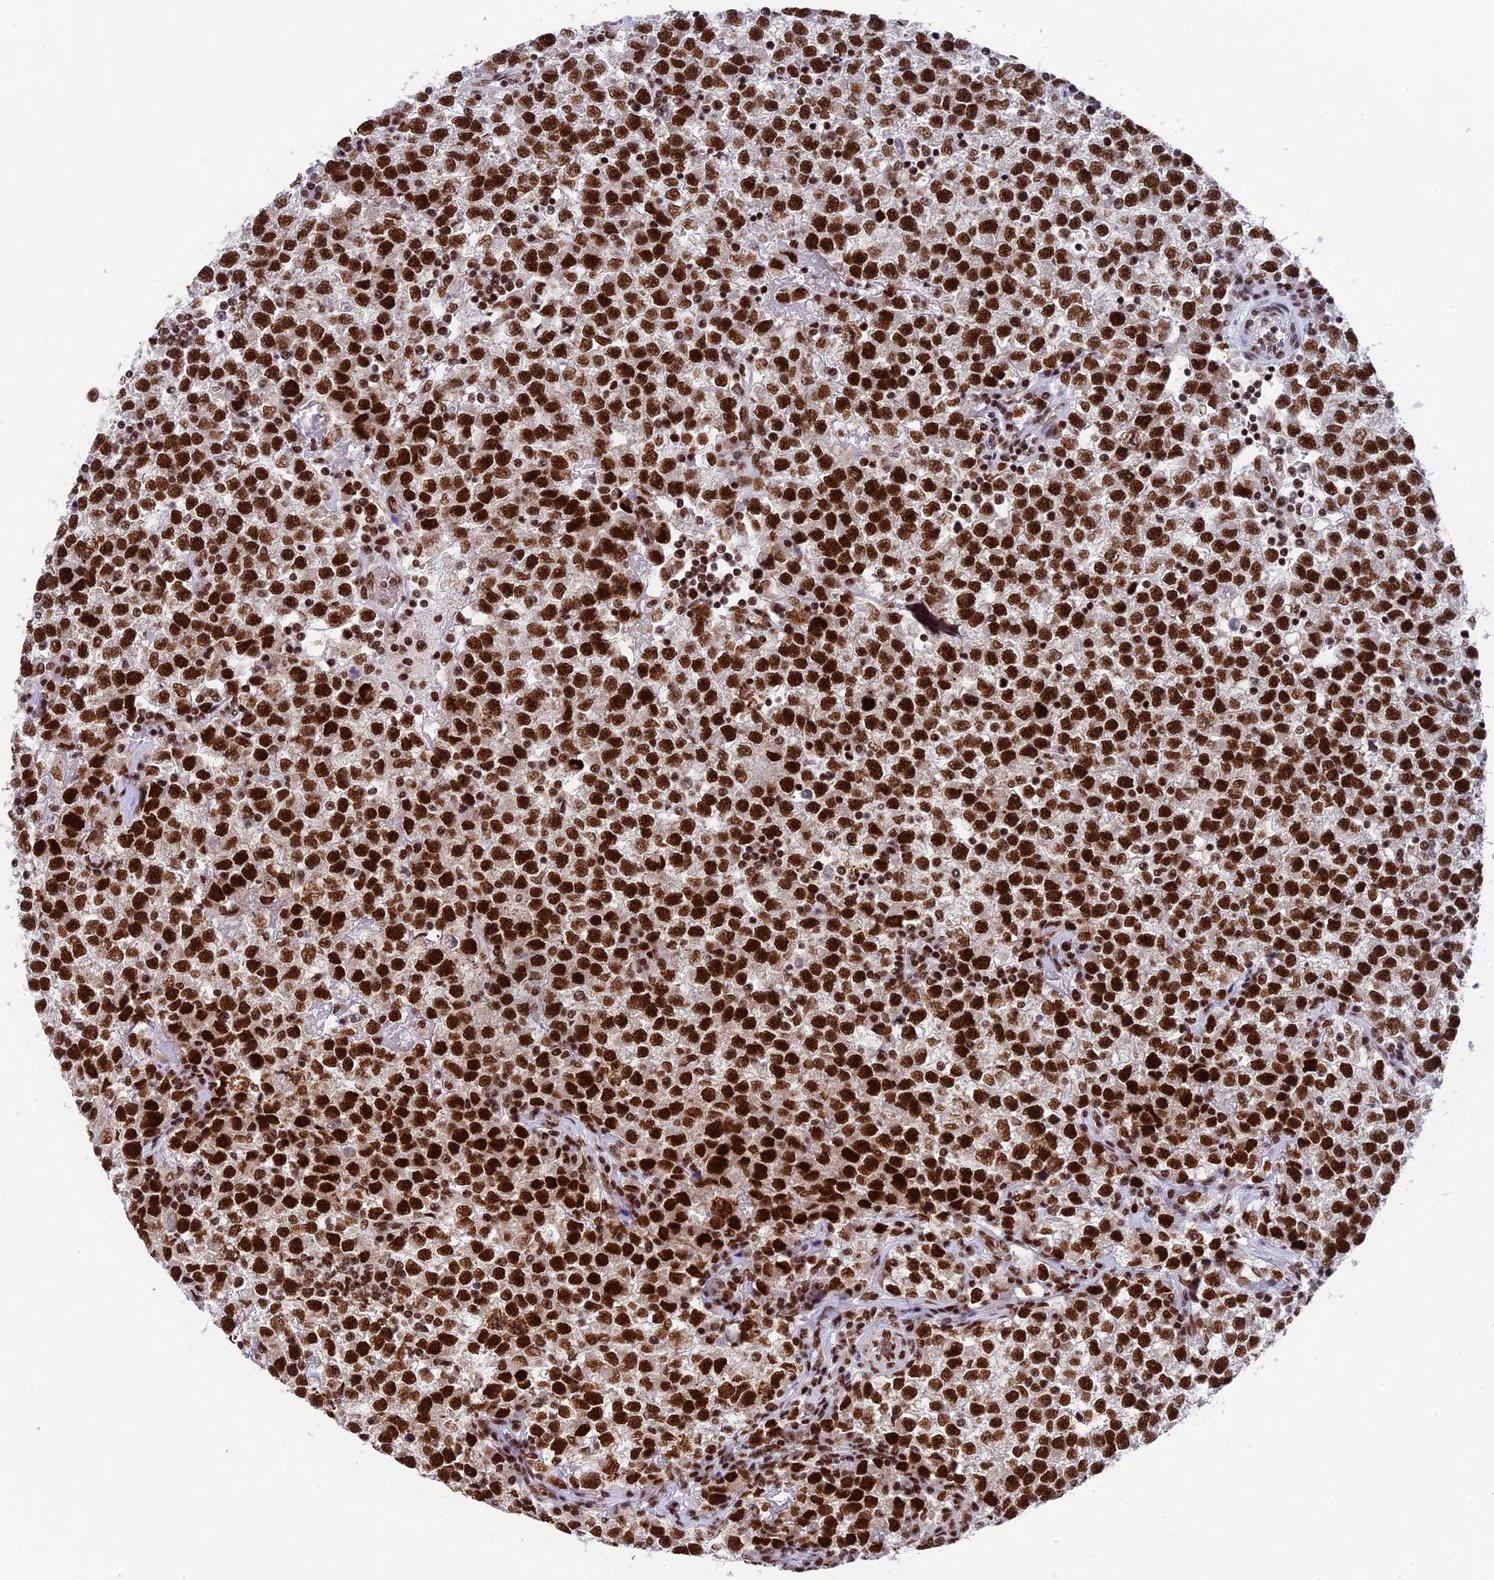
{"staining": {"intensity": "strong", "quantity": ">75%", "location": "nuclear"}, "tissue": "testis cancer", "cell_type": "Tumor cells", "image_type": "cancer", "snomed": [{"axis": "morphology", "description": "Seminoma, NOS"}, {"axis": "topography", "description": "Testis"}], "caption": "Immunohistochemistry (DAB) staining of seminoma (testis) demonstrates strong nuclear protein expression in approximately >75% of tumor cells.", "gene": "EEF1AKMT3", "patient": {"sex": "male", "age": 22}}